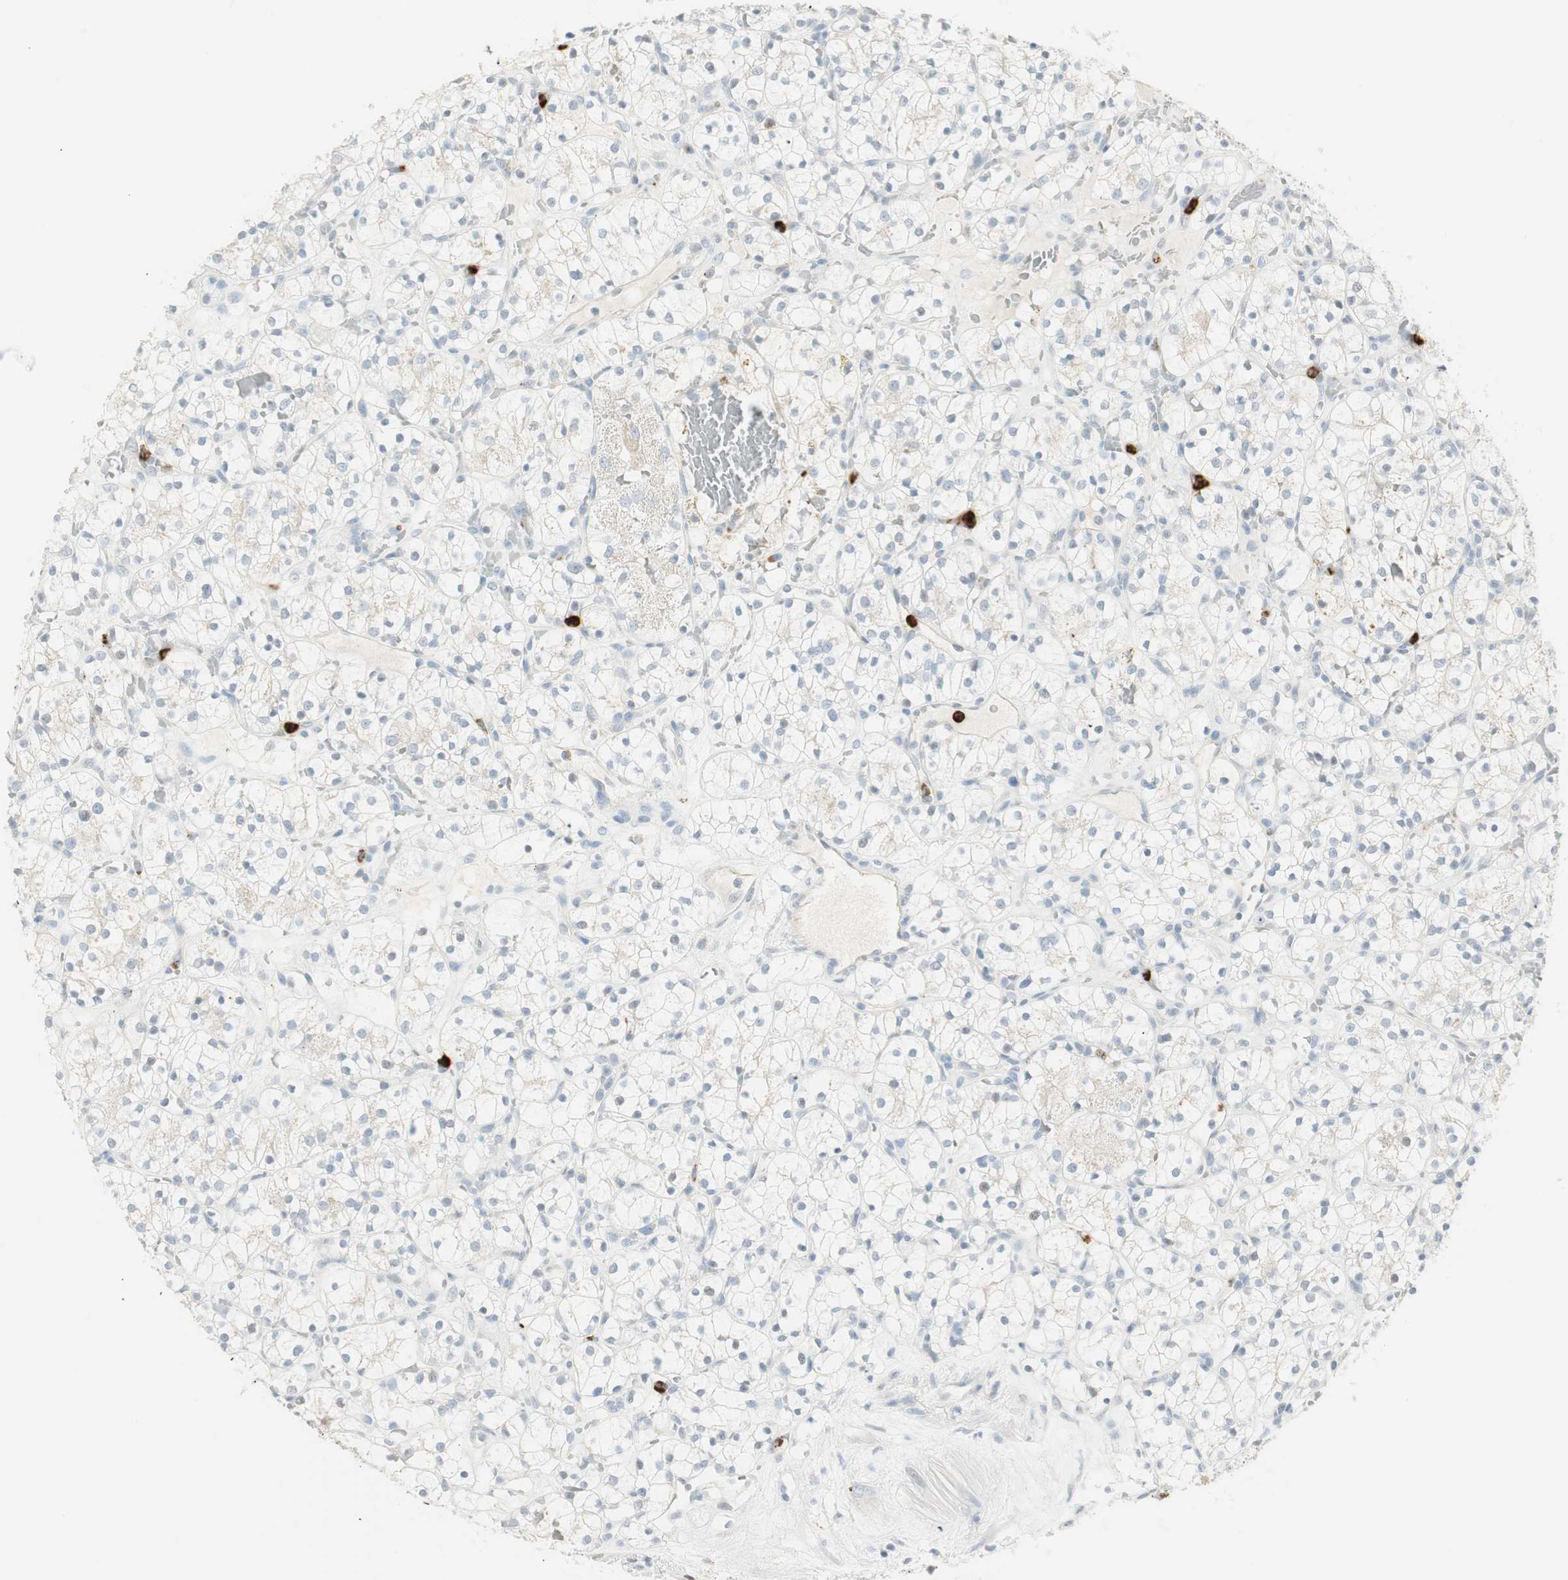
{"staining": {"intensity": "negative", "quantity": "none", "location": "none"}, "tissue": "renal cancer", "cell_type": "Tumor cells", "image_type": "cancer", "snomed": [{"axis": "morphology", "description": "Adenocarcinoma, NOS"}, {"axis": "topography", "description": "Kidney"}], "caption": "High power microscopy histopathology image of an immunohistochemistry (IHC) histopathology image of renal cancer (adenocarcinoma), revealing no significant staining in tumor cells. (Brightfield microscopy of DAB immunohistochemistry (IHC) at high magnification).", "gene": "PRTN3", "patient": {"sex": "female", "age": 60}}